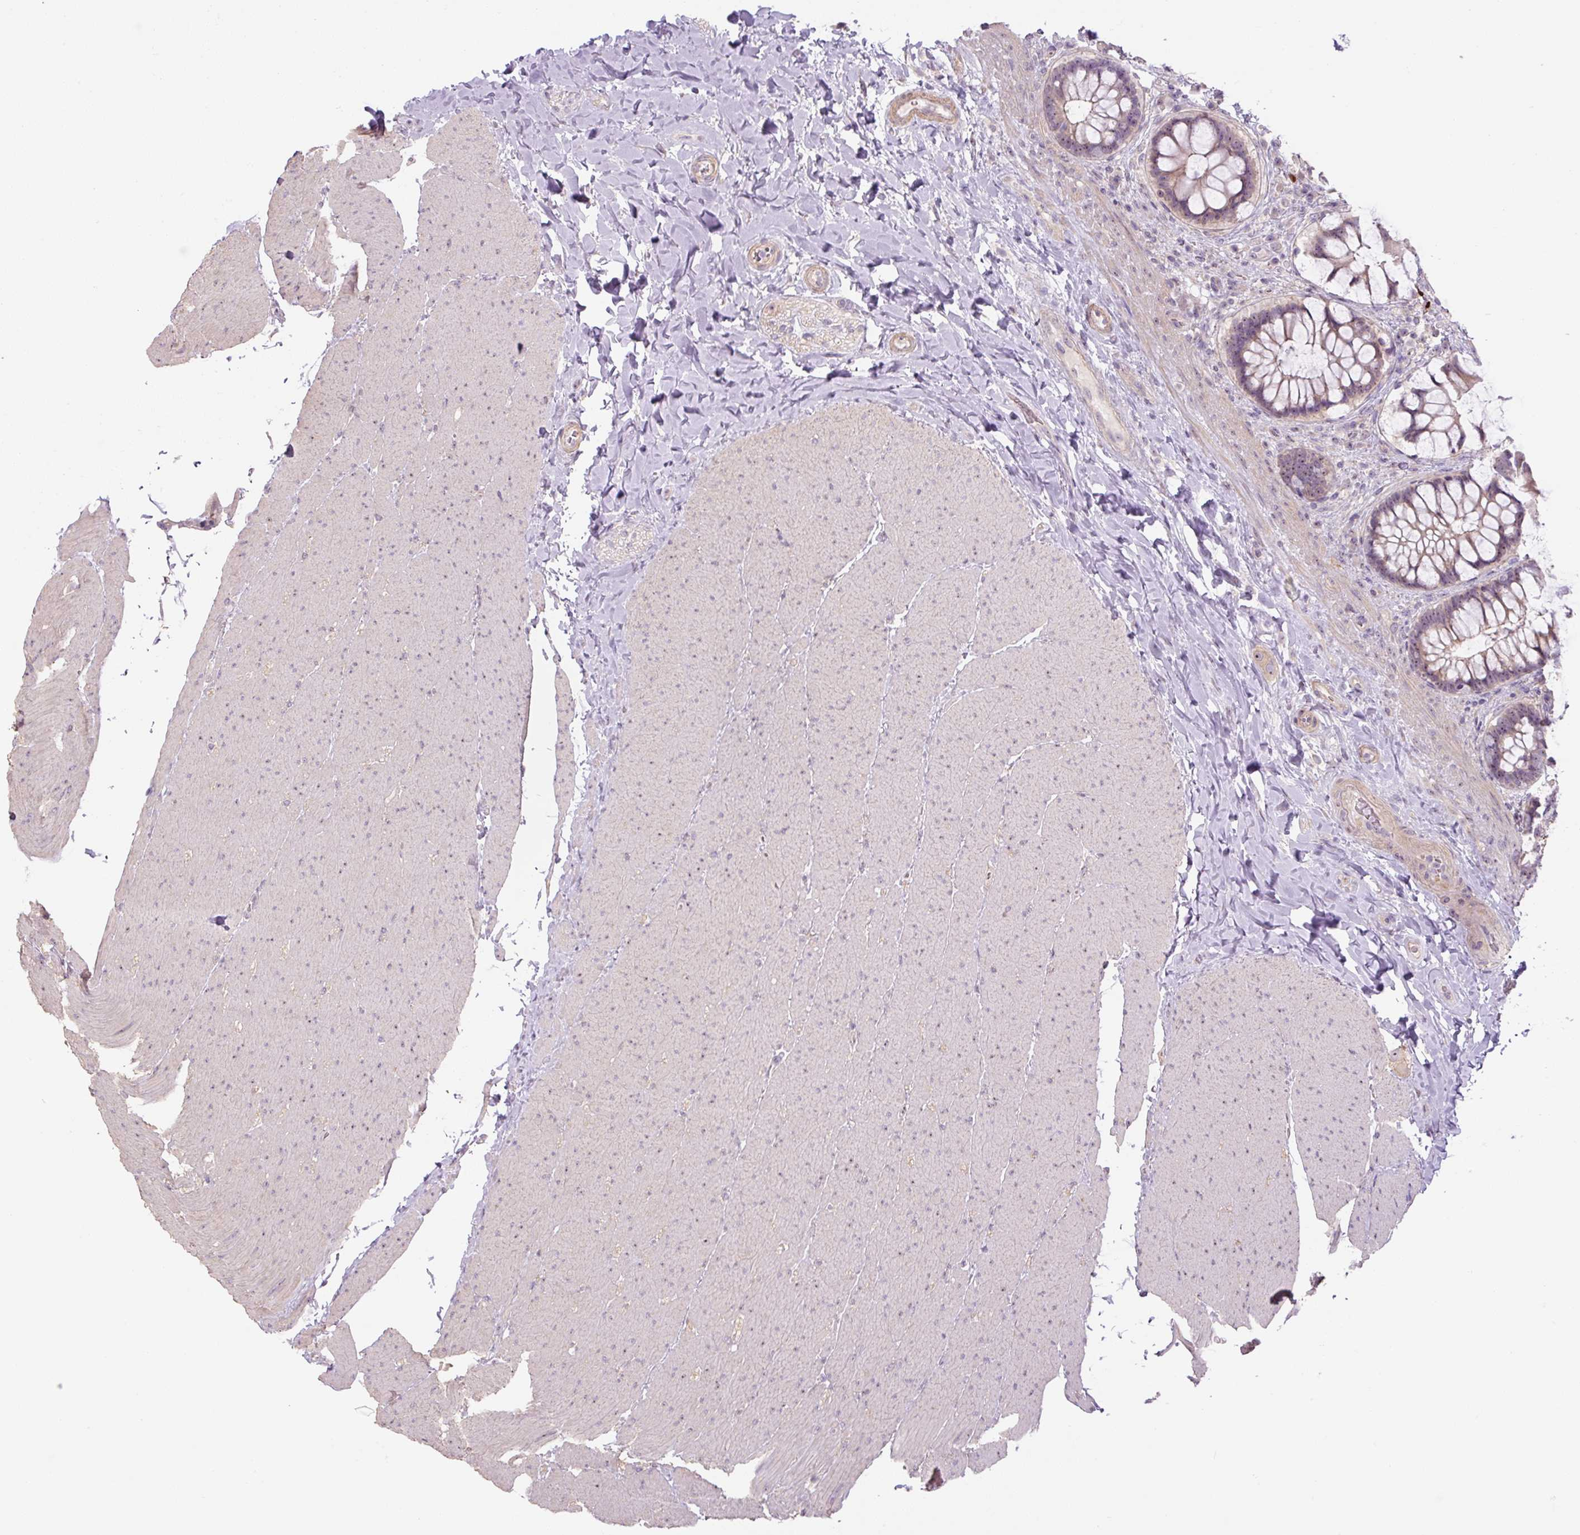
{"staining": {"intensity": "moderate", "quantity": "25%-75%", "location": "cytoplasmic/membranous,nuclear"}, "tissue": "rectum", "cell_type": "Glandular cells", "image_type": "normal", "snomed": [{"axis": "morphology", "description": "Normal tissue, NOS"}, {"axis": "topography", "description": "Rectum"}], "caption": "Immunohistochemistry (IHC) (DAB) staining of unremarkable human rectum shows moderate cytoplasmic/membranous,nuclear protein staining in about 25%-75% of glandular cells. (Stains: DAB in brown, nuclei in blue, Microscopy: brightfield microscopy at high magnification).", "gene": "TMEM151B", "patient": {"sex": "female", "age": 58}}